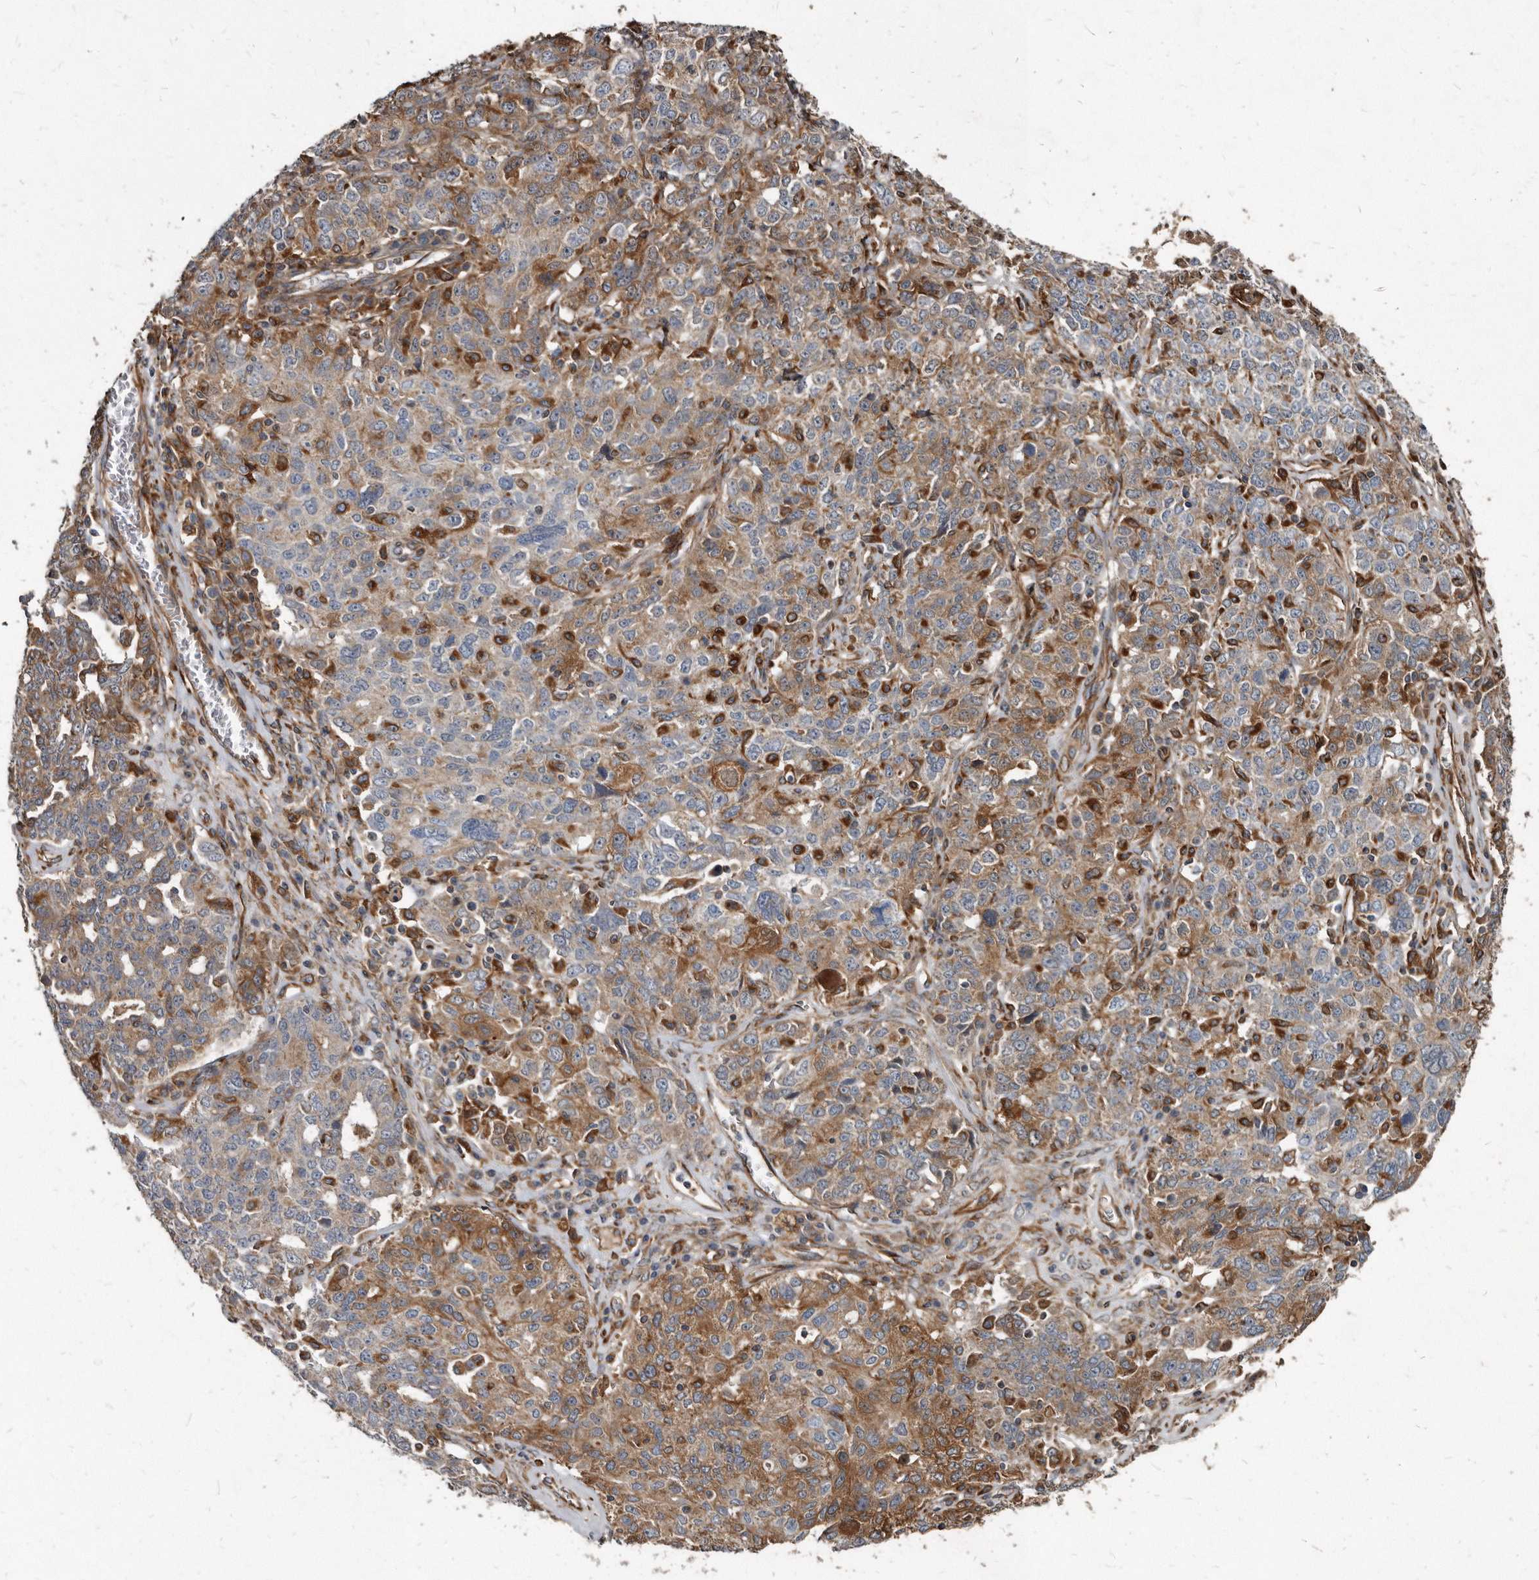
{"staining": {"intensity": "moderate", "quantity": ">75%", "location": "cytoplasmic/membranous"}, "tissue": "ovarian cancer", "cell_type": "Tumor cells", "image_type": "cancer", "snomed": [{"axis": "morphology", "description": "Carcinoma, endometroid"}, {"axis": "topography", "description": "Ovary"}], "caption": "Immunohistochemical staining of ovarian cancer (endometroid carcinoma) reveals moderate cytoplasmic/membranous protein staining in approximately >75% of tumor cells.", "gene": "KCTD20", "patient": {"sex": "female", "age": 62}}